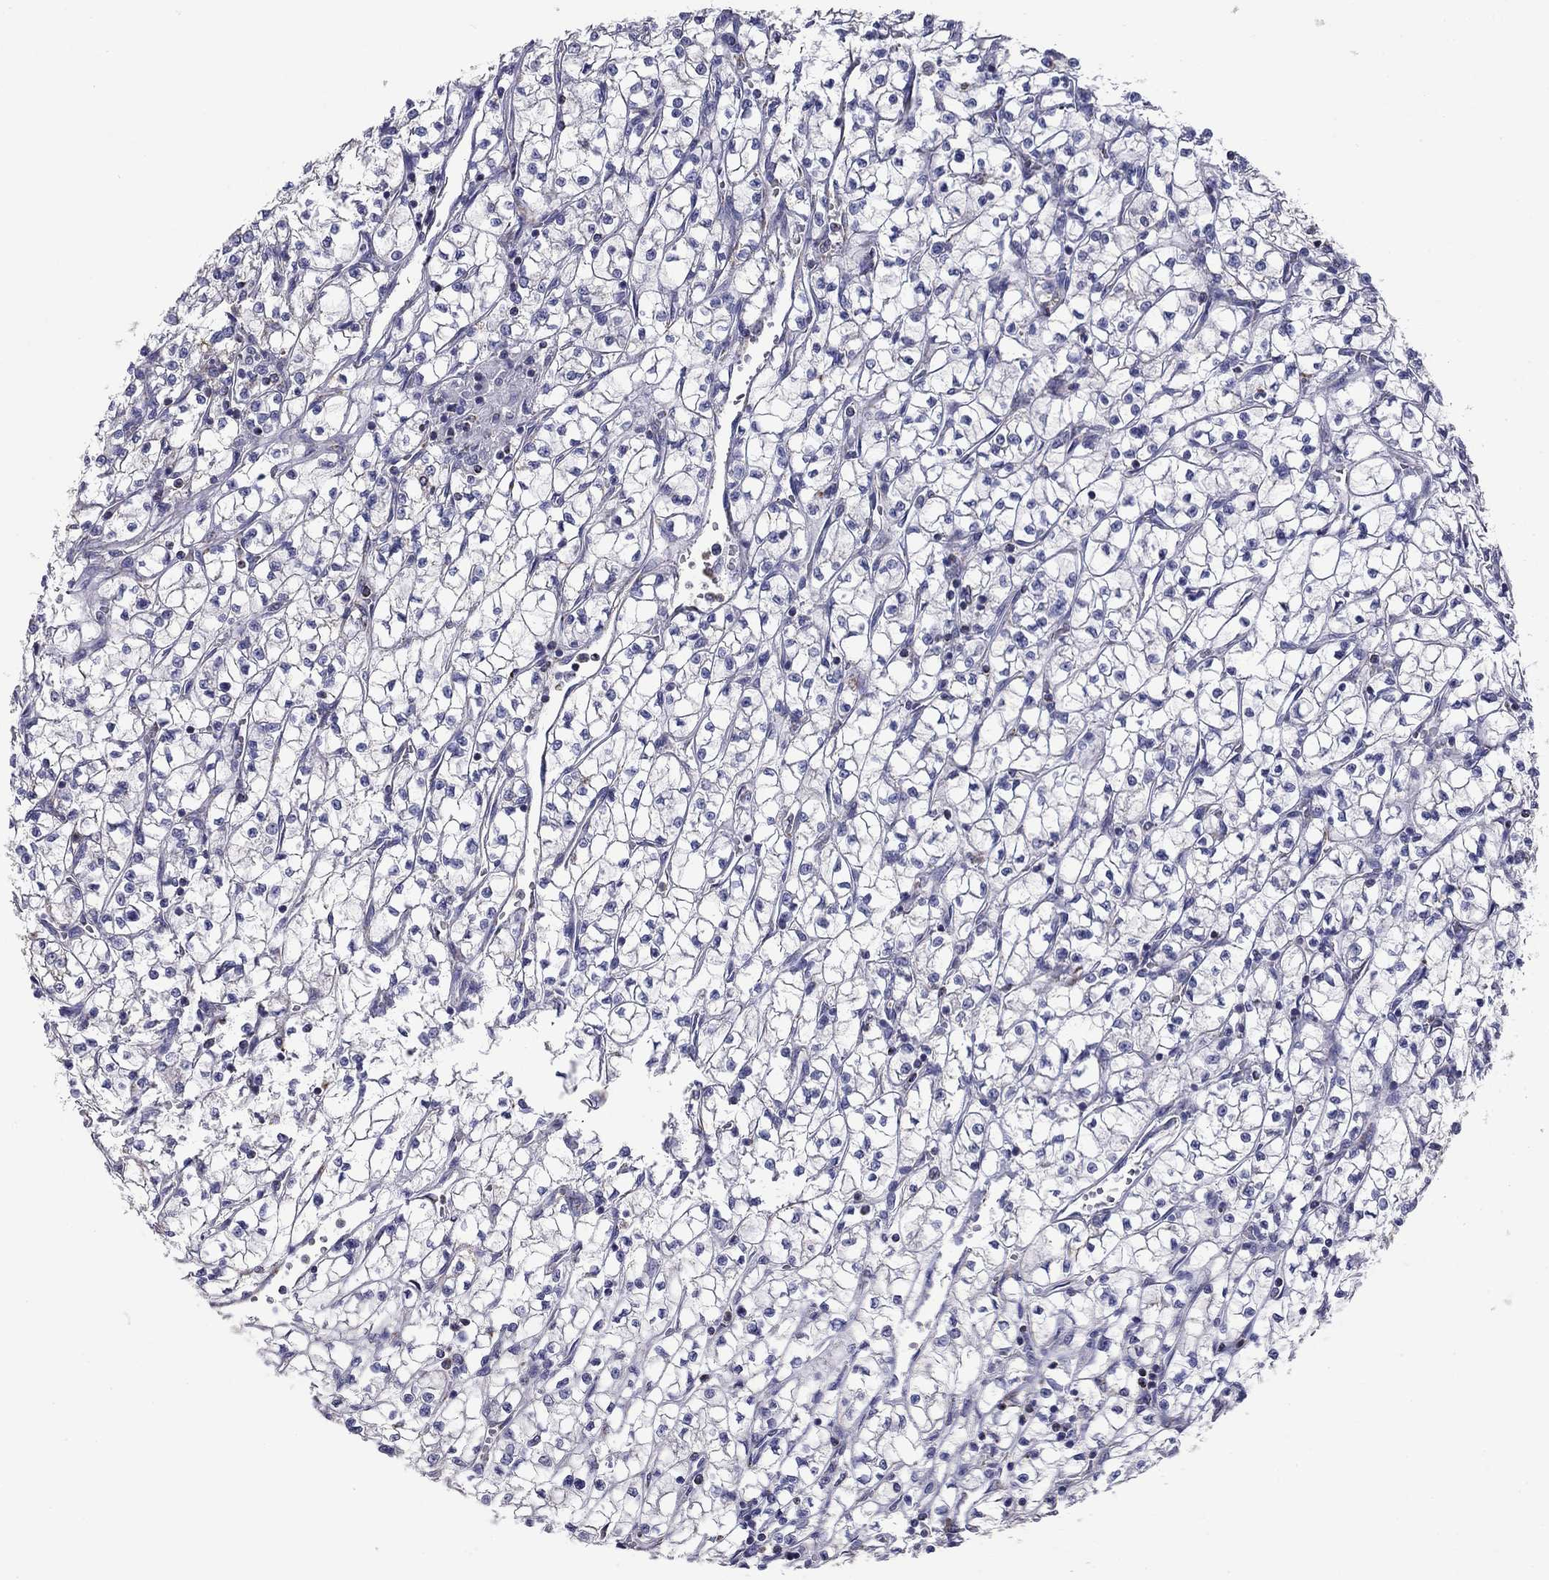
{"staining": {"intensity": "negative", "quantity": "none", "location": "none"}, "tissue": "renal cancer", "cell_type": "Tumor cells", "image_type": "cancer", "snomed": [{"axis": "morphology", "description": "Adenocarcinoma, NOS"}, {"axis": "topography", "description": "Kidney"}], "caption": "Tumor cells are negative for protein expression in human adenocarcinoma (renal).", "gene": "NDUFA4L2", "patient": {"sex": "female", "age": 64}}